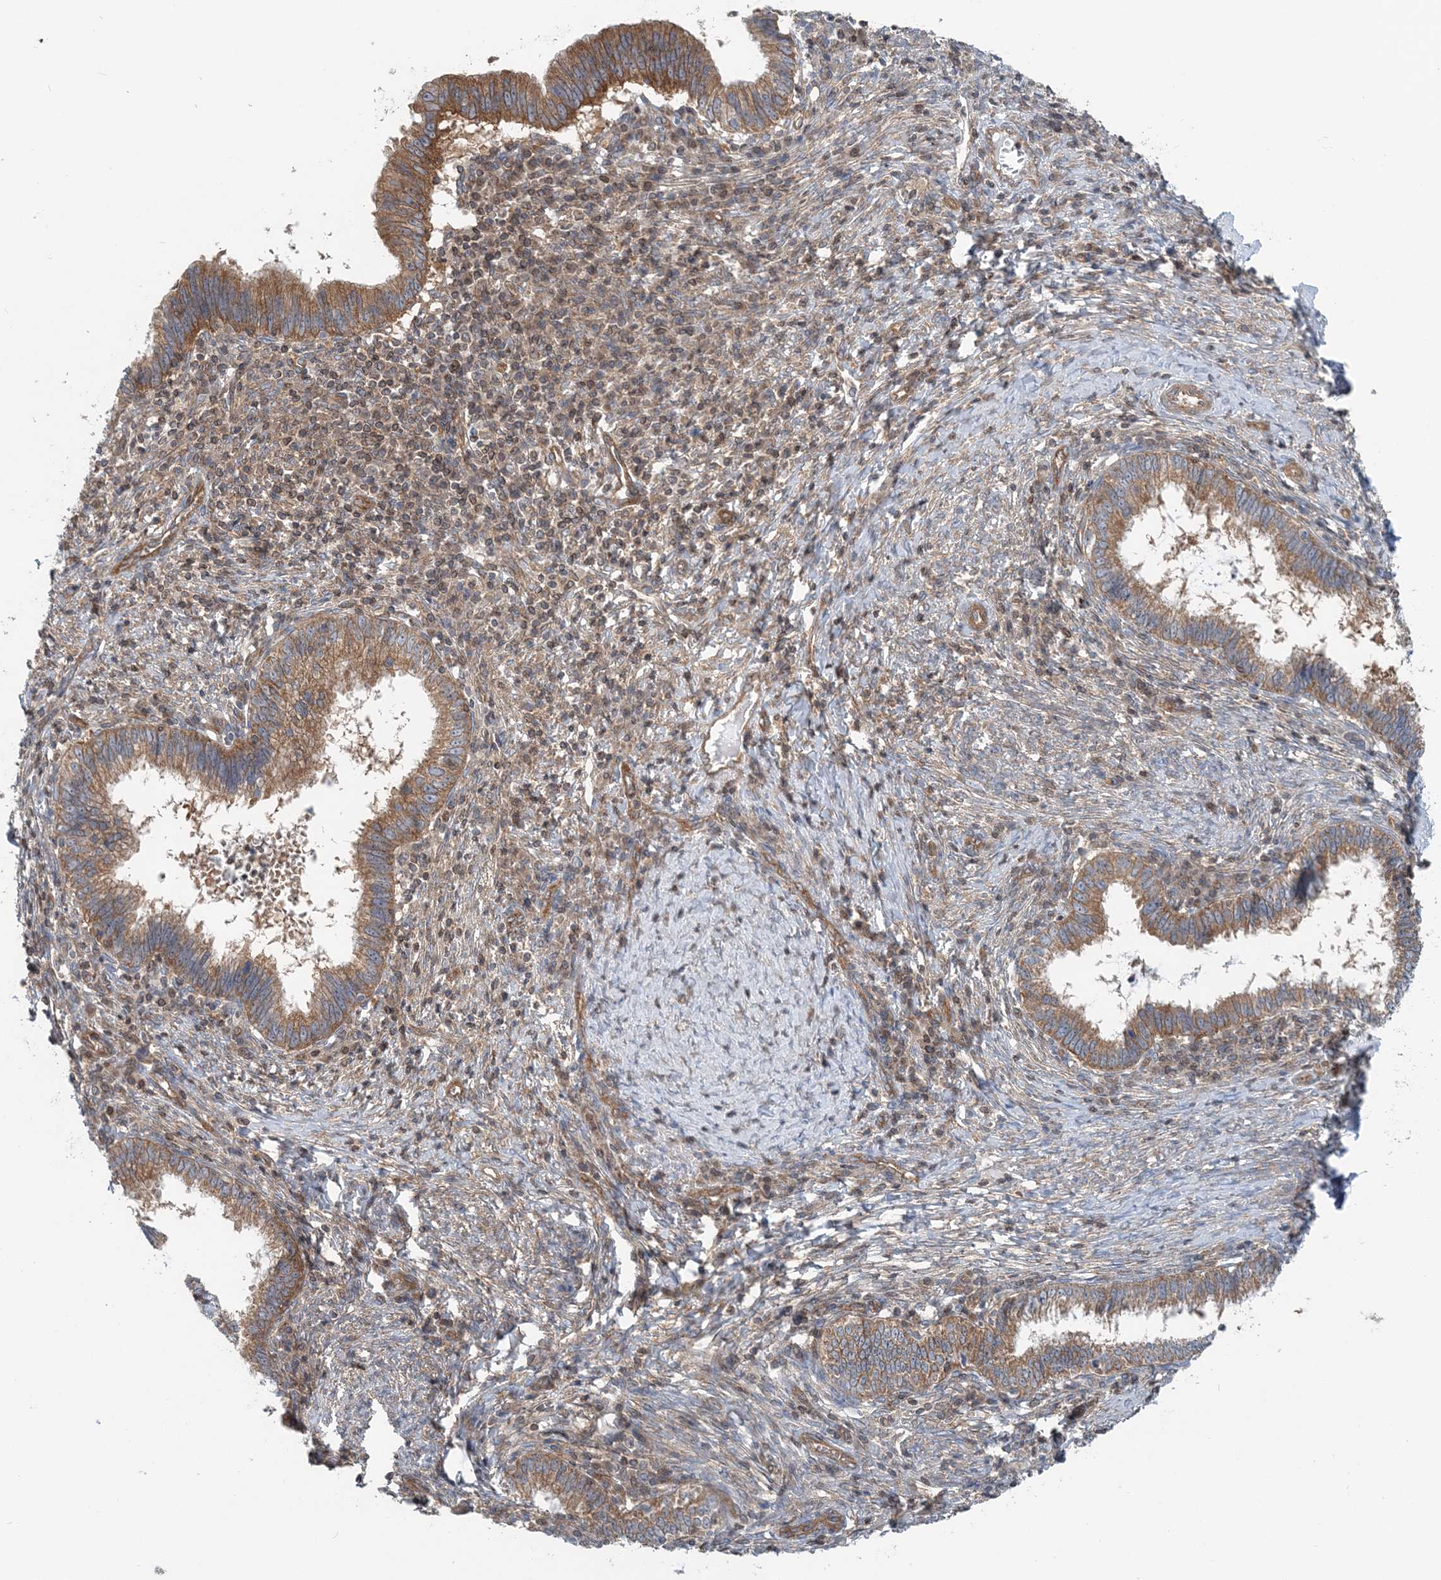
{"staining": {"intensity": "moderate", "quantity": ">75%", "location": "cytoplasmic/membranous"}, "tissue": "cervical cancer", "cell_type": "Tumor cells", "image_type": "cancer", "snomed": [{"axis": "morphology", "description": "Adenocarcinoma, NOS"}, {"axis": "topography", "description": "Cervix"}], "caption": "High-magnification brightfield microscopy of adenocarcinoma (cervical) stained with DAB (brown) and counterstained with hematoxylin (blue). tumor cells exhibit moderate cytoplasmic/membranous staining is present in about>75% of cells. (IHC, brightfield microscopy, high magnification).", "gene": "MOB4", "patient": {"sex": "female", "age": 36}}